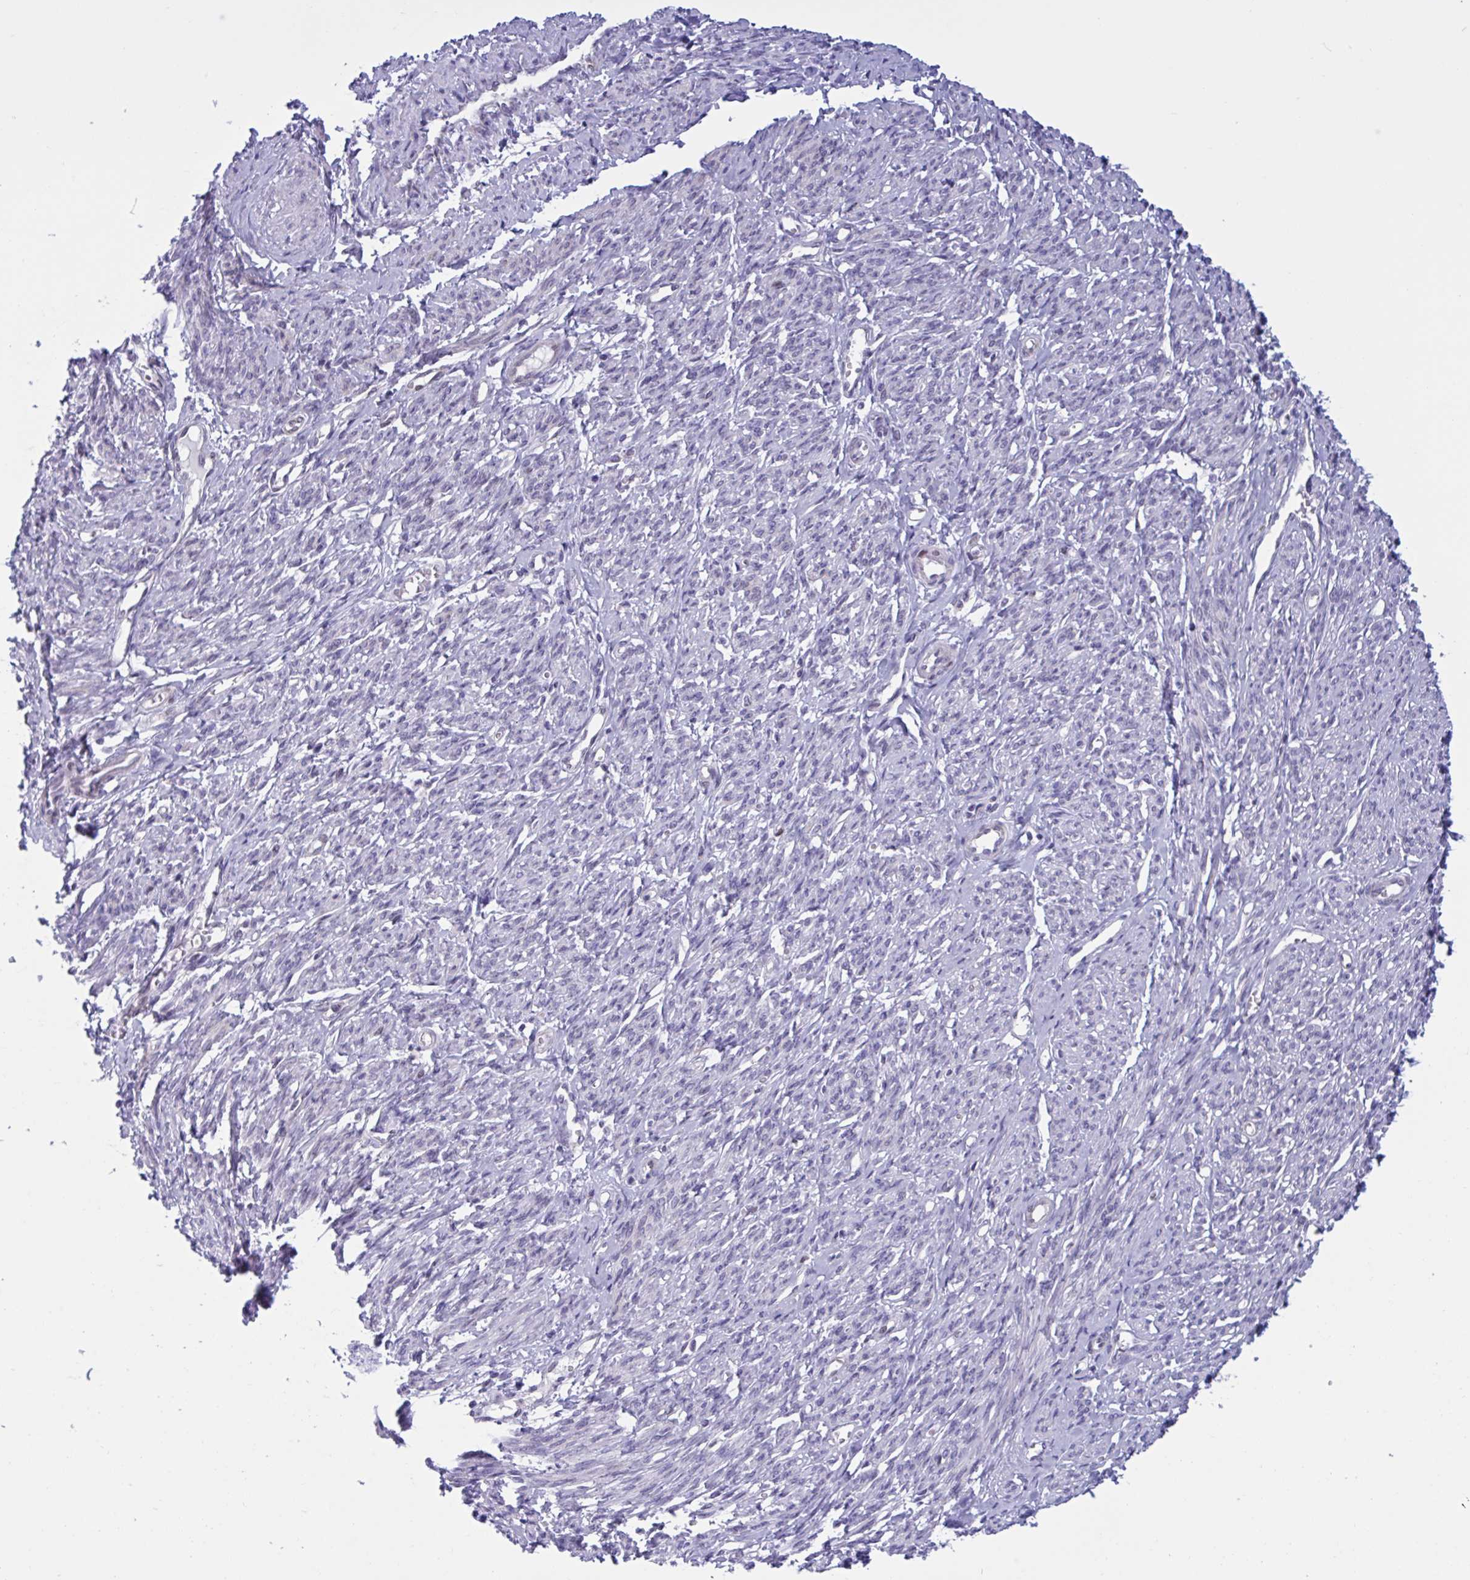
{"staining": {"intensity": "negative", "quantity": "none", "location": "none"}, "tissue": "smooth muscle", "cell_type": "Smooth muscle cells", "image_type": "normal", "snomed": [{"axis": "morphology", "description": "Normal tissue, NOS"}, {"axis": "topography", "description": "Smooth muscle"}], "caption": "High magnification brightfield microscopy of unremarkable smooth muscle stained with DAB (3,3'-diaminobenzidine) (brown) and counterstained with hematoxylin (blue): smooth muscle cells show no significant positivity.", "gene": "DOCK11", "patient": {"sex": "female", "age": 65}}